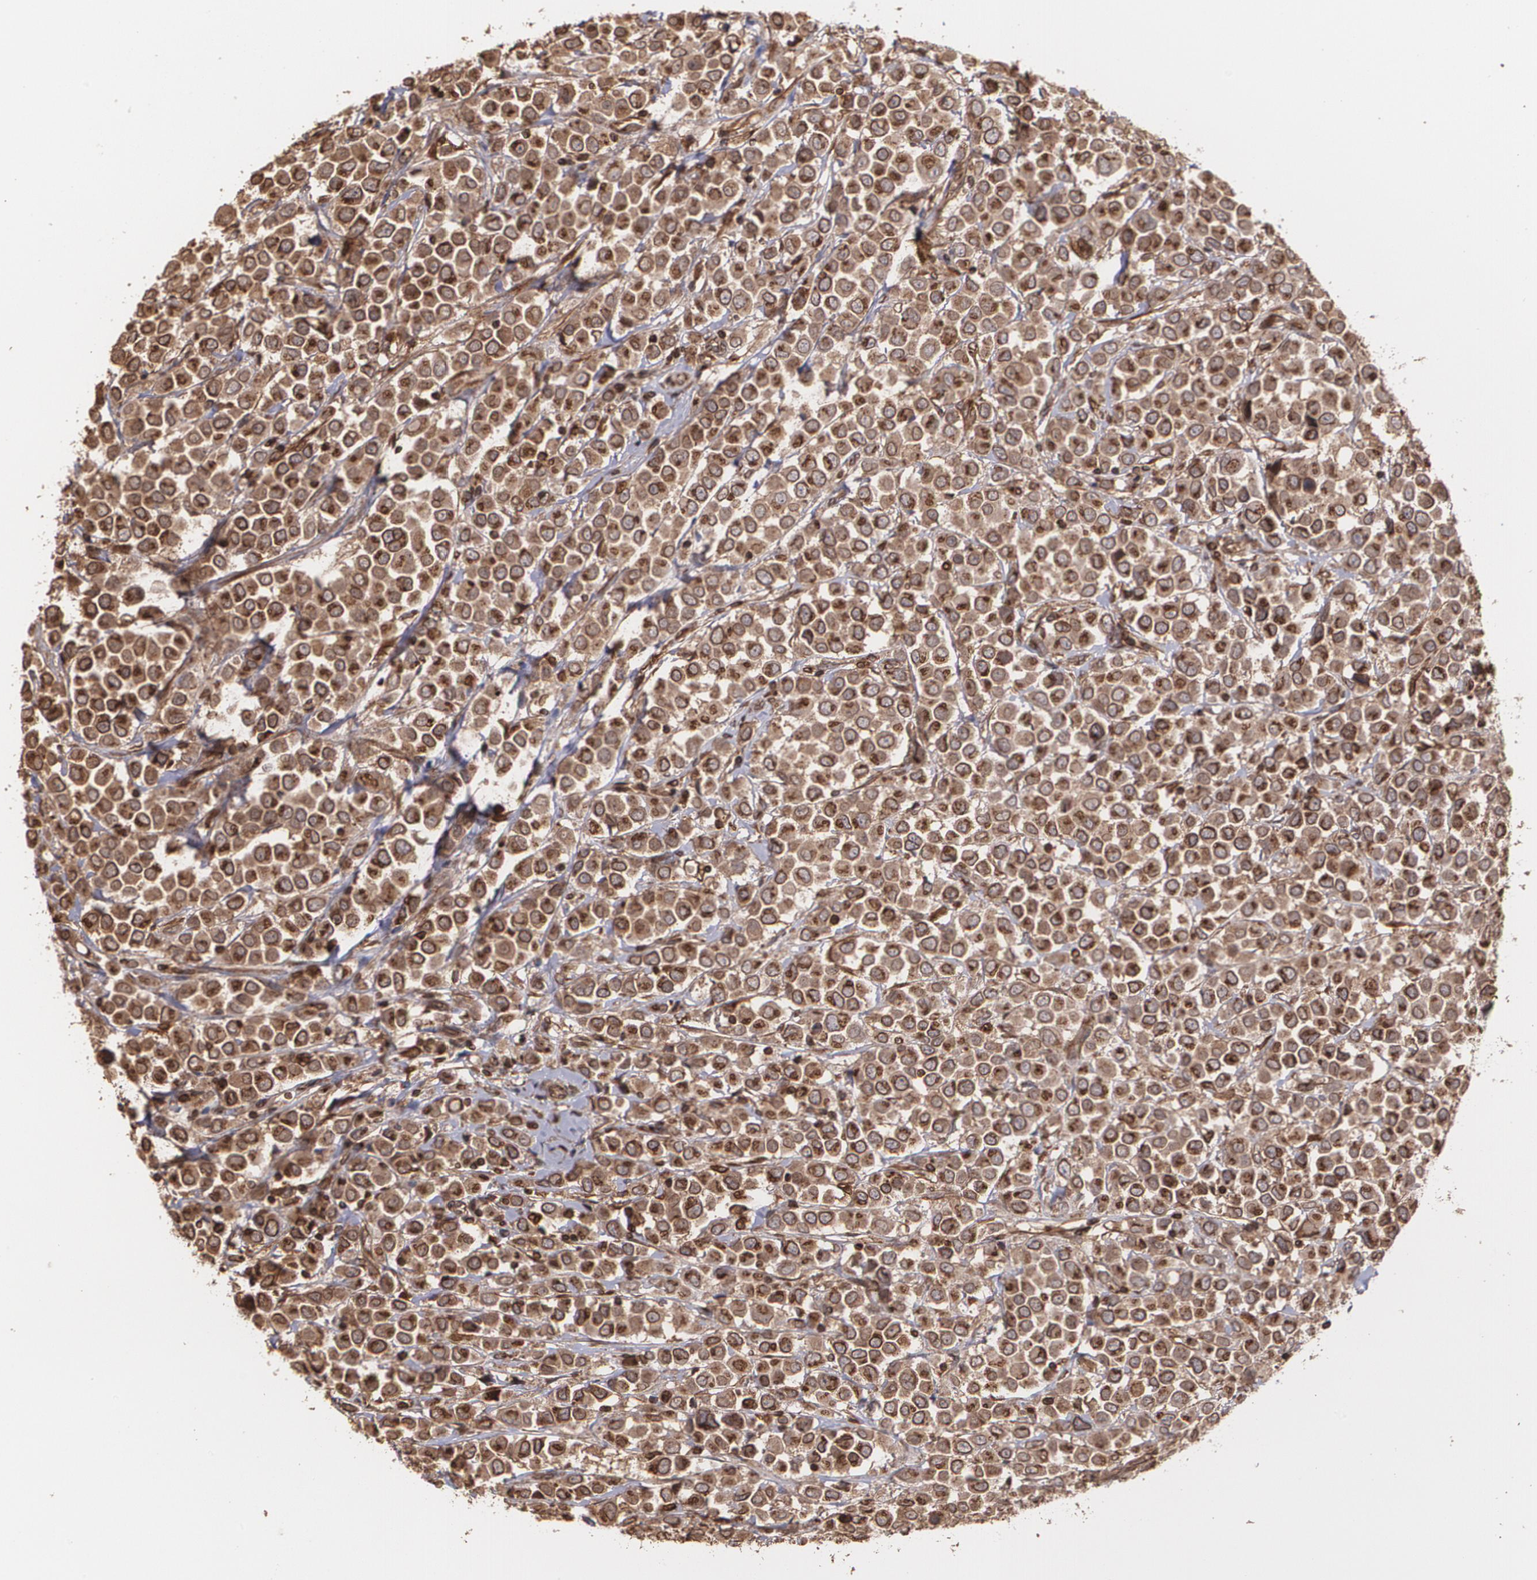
{"staining": {"intensity": "strong", "quantity": ">75%", "location": "cytoplasmic/membranous"}, "tissue": "breast cancer", "cell_type": "Tumor cells", "image_type": "cancer", "snomed": [{"axis": "morphology", "description": "Duct carcinoma"}, {"axis": "topography", "description": "Breast"}], "caption": "The immunohistochemical stain highlights strong cytoplasmic/membranous positivity in tumor cells of breast cancer tissue. Nuclei are stained in blue.", "gene": "TRIP11", "patient": {"sex": "female", "age": 61}}